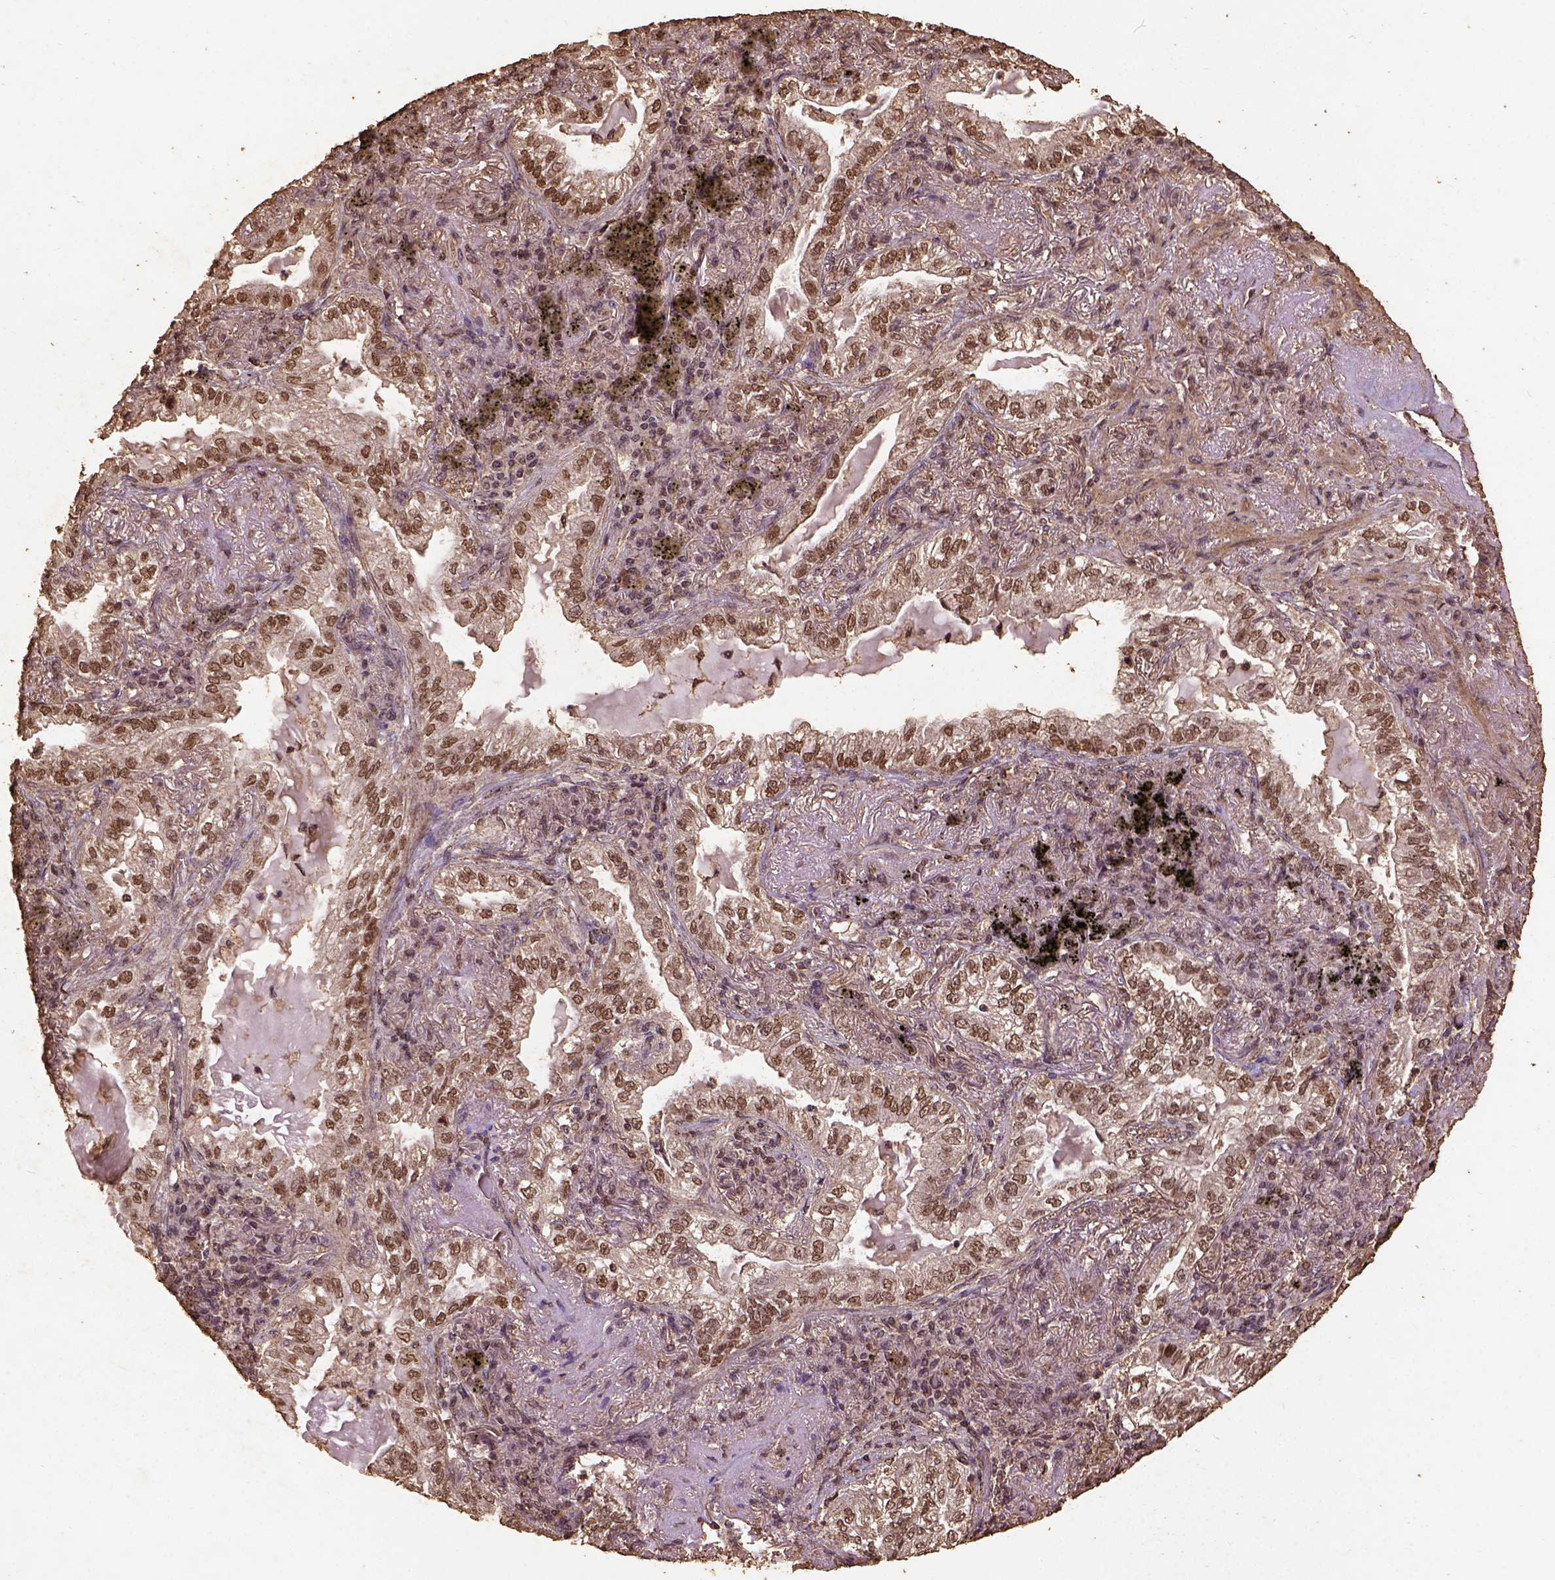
{"staining": {"intensity": "moderate", "quantity": ">75%", "location": "nuclear"}, "tissue": "lung cancer", "cell_type": "Tumor cells", "image_type": "cancer", "snomed": [{"axis": "morphology", "description": "Adenocarcinoma, NOS"}, {"axis": "topography", "description": "Lung"}], "caption": "Protein analysis of lung cancer tissue exhibits moderate nuclear staining in approximately >75% of tumor cells.", "gene": "NACC1", "patient": {"sex": "female", "age": 73}}